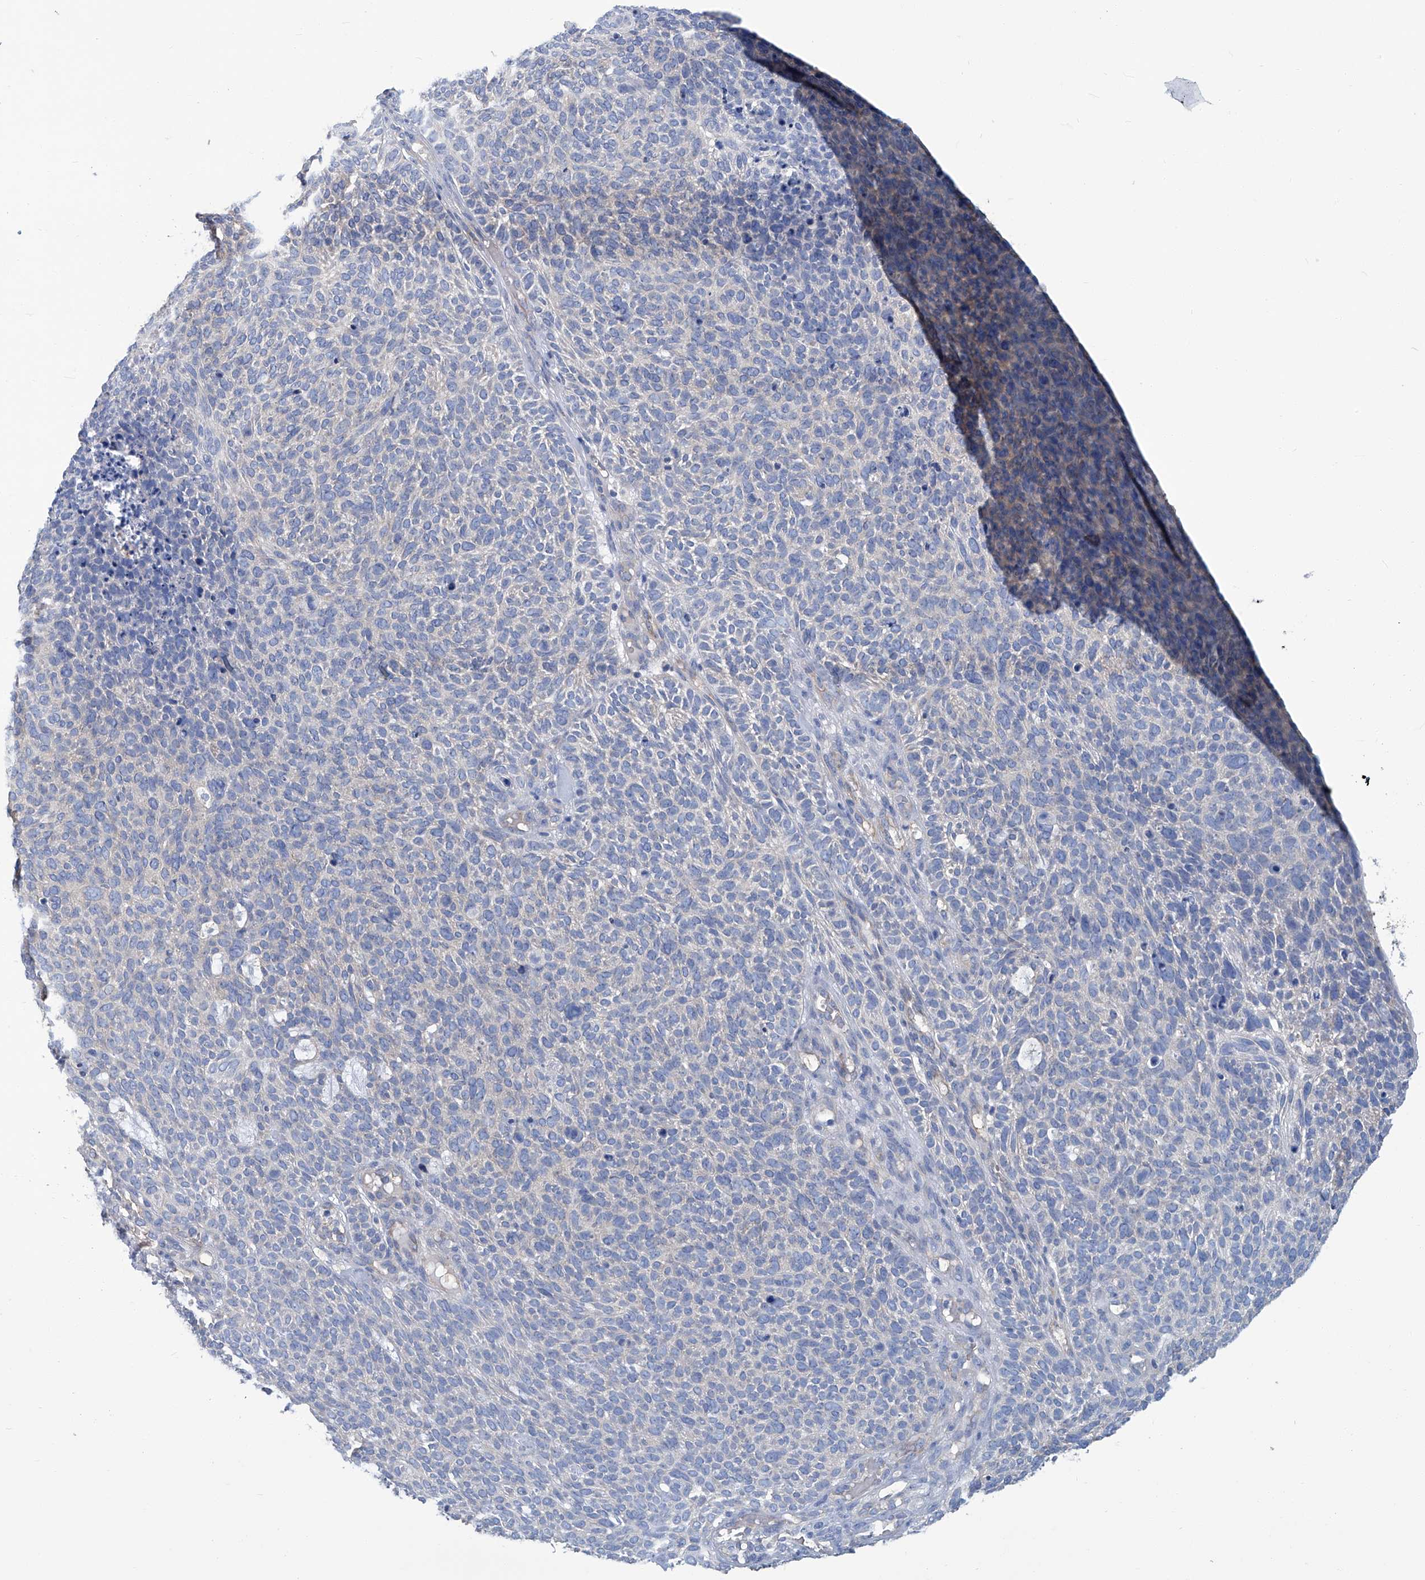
{"staining": {"intensity": "negative", "quantity": "none", "location": "none"}, "tissue": "skin cancer", "cell_type": "Tumor cells", "image_type": "cancer", "snomed": [{"axis": "morphology", "description": "Squamous cell carcinoma, NOS"}, {"axis": "topography", "description": "Skin"}], "caption": "An immunohistochemistry (IHC) histopathology image of skin squamous cell carcinoma is shown. There is no staining in tumor cells of skin squamous cell carcinoma.", "gene": "PFKL", "patient": {"sex": "female", "age": 90}}